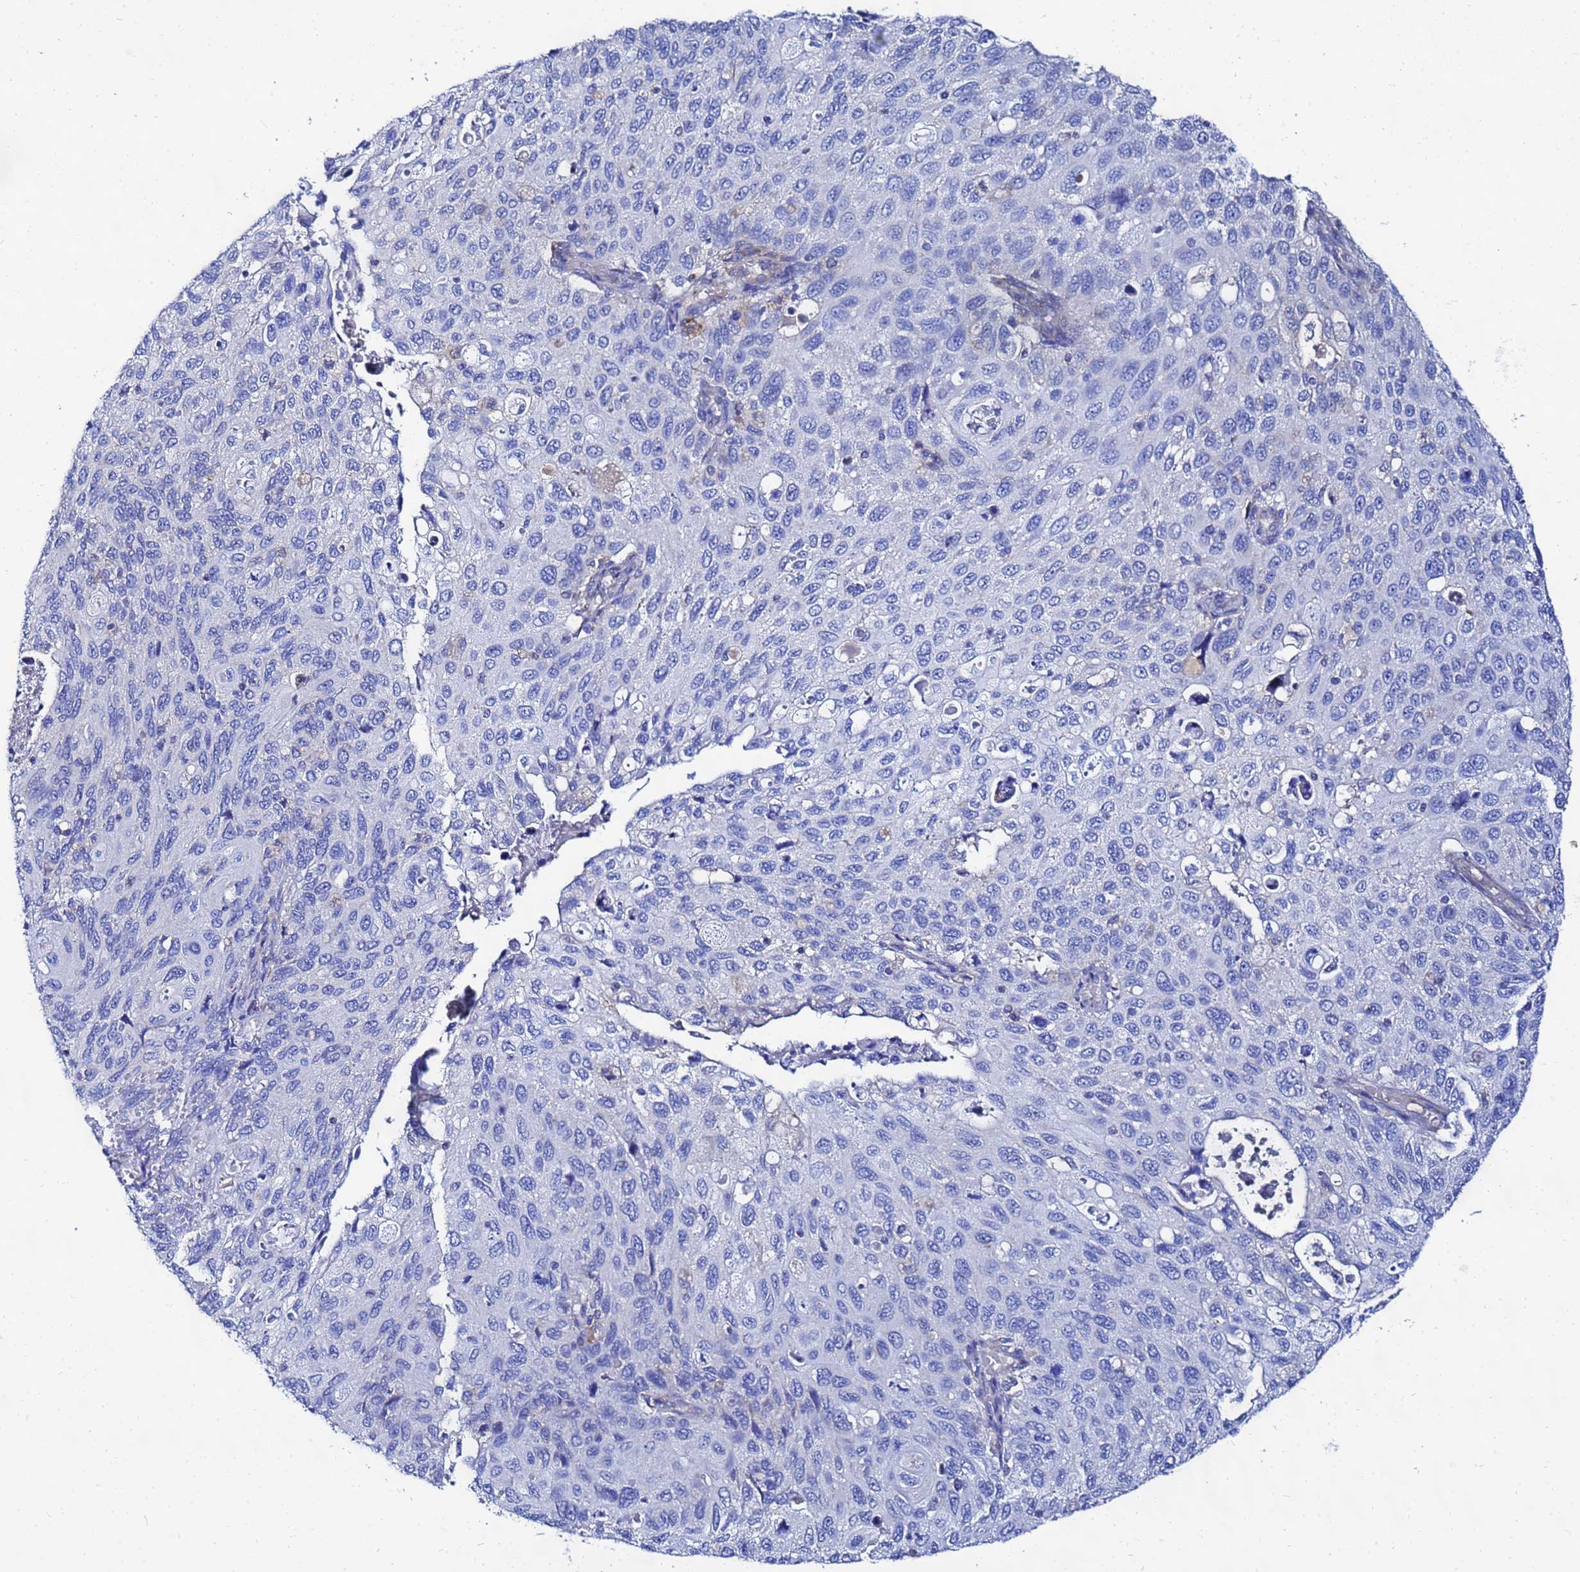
{"staining": {"intensity": "negative", "quantity": "none", "location": "none"}, "tissue": "cervical cancer", "cell_type": "Tumor cells", "image_type": "cancer", "snomed": [{"axis": "morphology", "description": "Squamous cell carcinoma, NOS"}, {"axis": "topography", "description": "Cervix"}], "caption": "Cervical cancer stained for a protein using IHC displays no staining tumor cells.", "gene": "FAHD2A", "patient": {"sex": "female", "age": 70}}